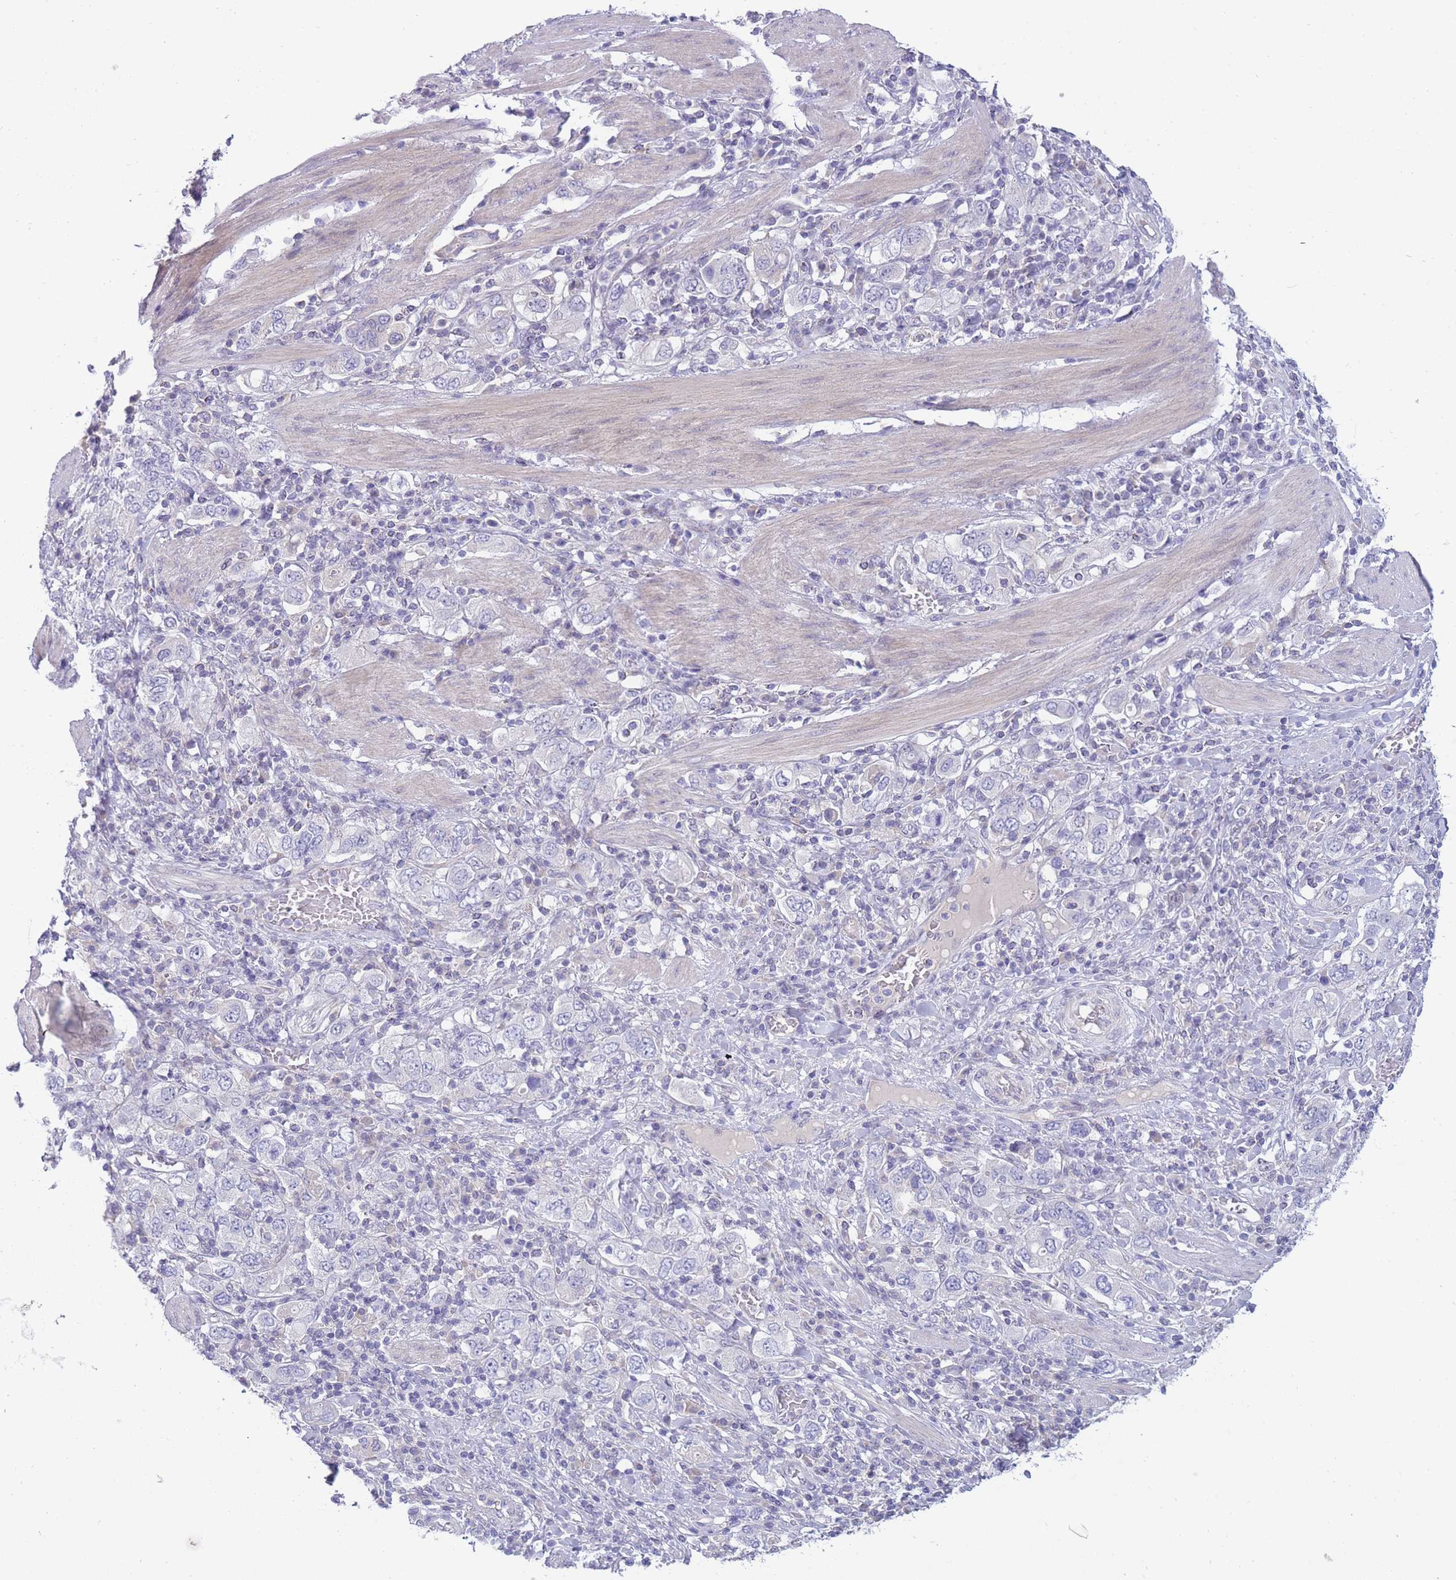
{"staining": {"intensity": "negative", "quantity": "none", "location": "none"}, "tissue": "stomach cancer", "cell_type": "Tumor cells", "image_type": "cancer", "snomed": [{"axis": "morphology", "description": "Adenocarcinoma, NOS"}, {"axis": "topography", "description": "Stomach, upper"}, {"axis": "topography", "description": "Stomach"}], "caption": "Tumor cells show no significant staining in stomach cancer.", "gene": "PRR23B", "patient": {"sex": "male", "age": 62}}